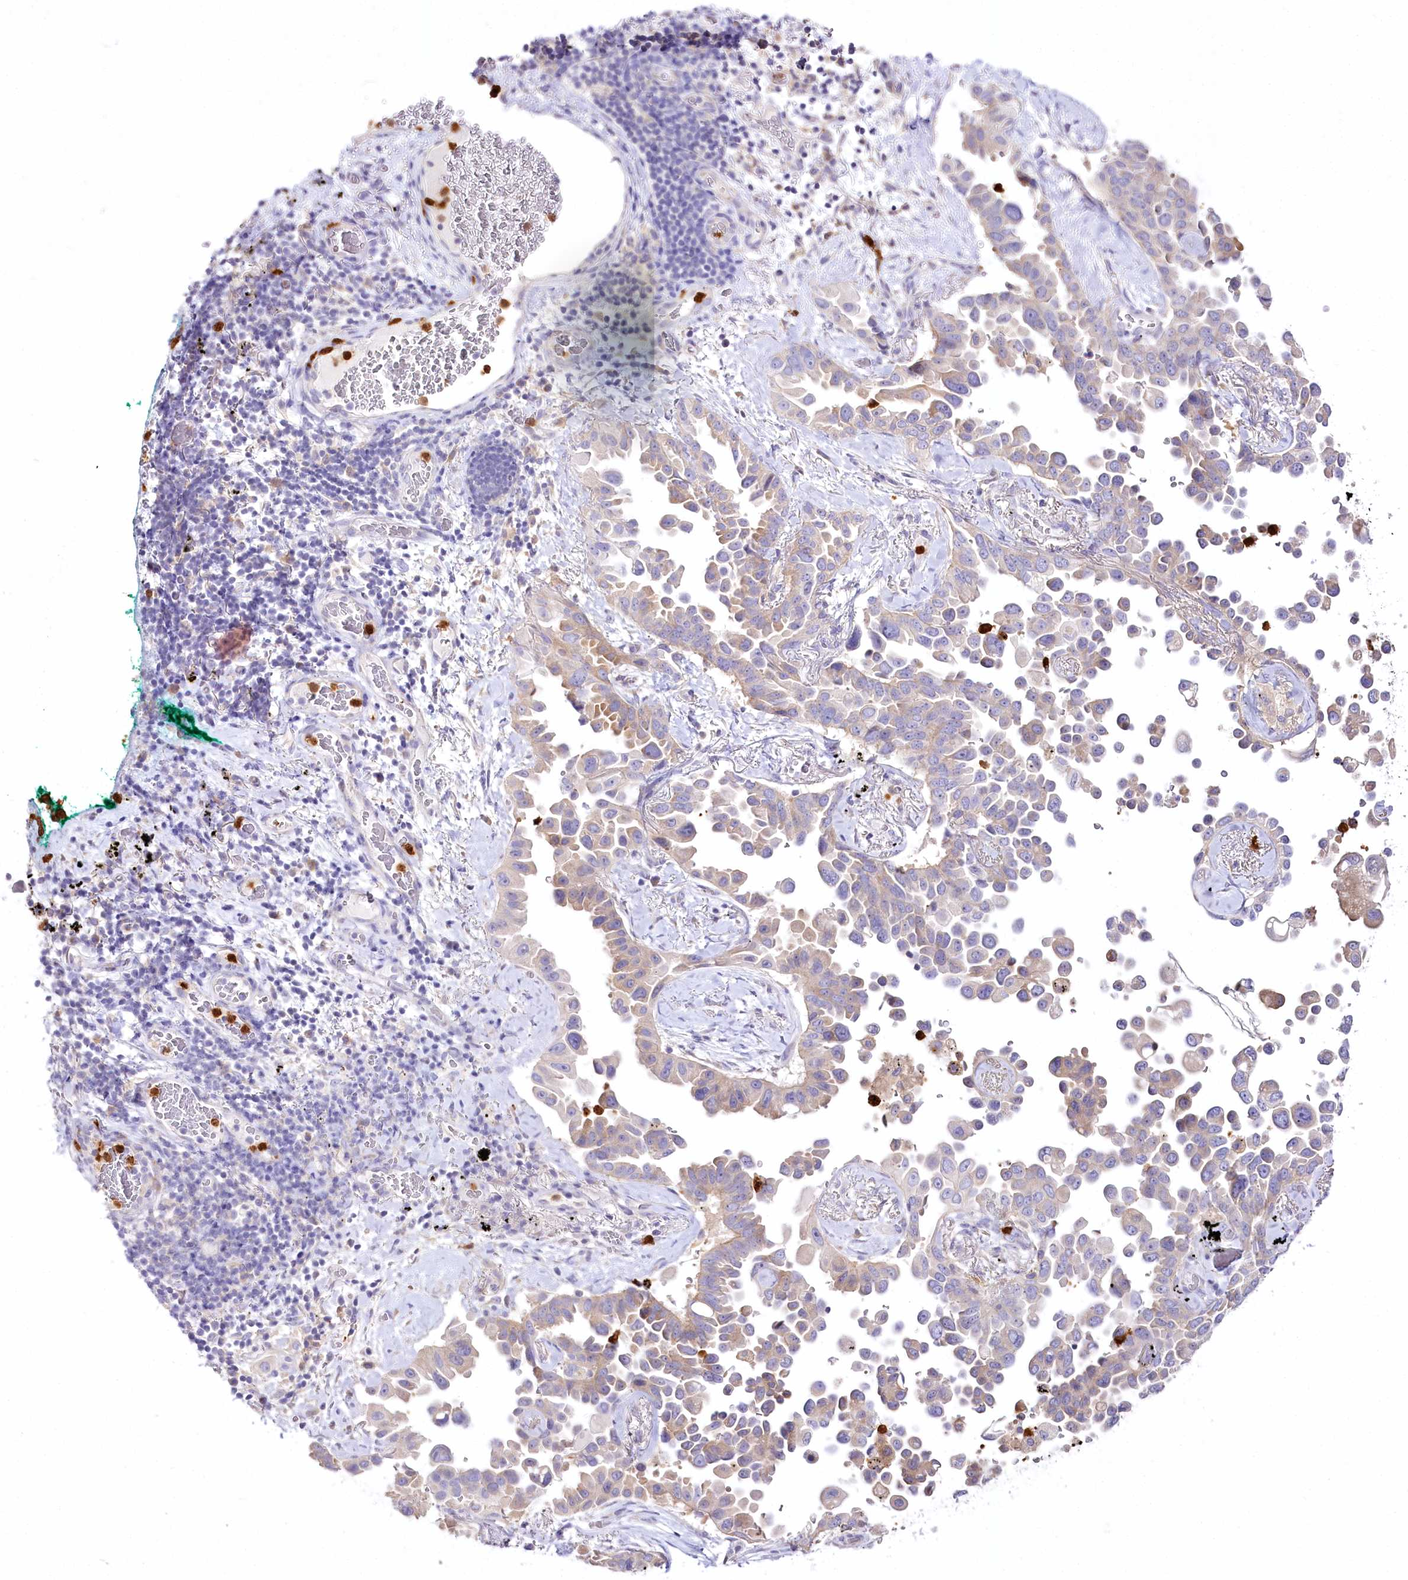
{"staining": {"intensity": "negative", "quantity": "none", "location": "none"}, "tissue": "lung cancer", "cell_type": "Tumor cells", "image_type": "cancer", "snomed": [{"axis": "morphology", "description": "Adenocarcinoma, NOS"}, {"axis": "topography", "description": "Lung"}], "caption": "There is no significant expression in tumor cells of lung adenocarcinoma.", "gene": "DPYD", "patient": {"sex": "female", "age": 67}}